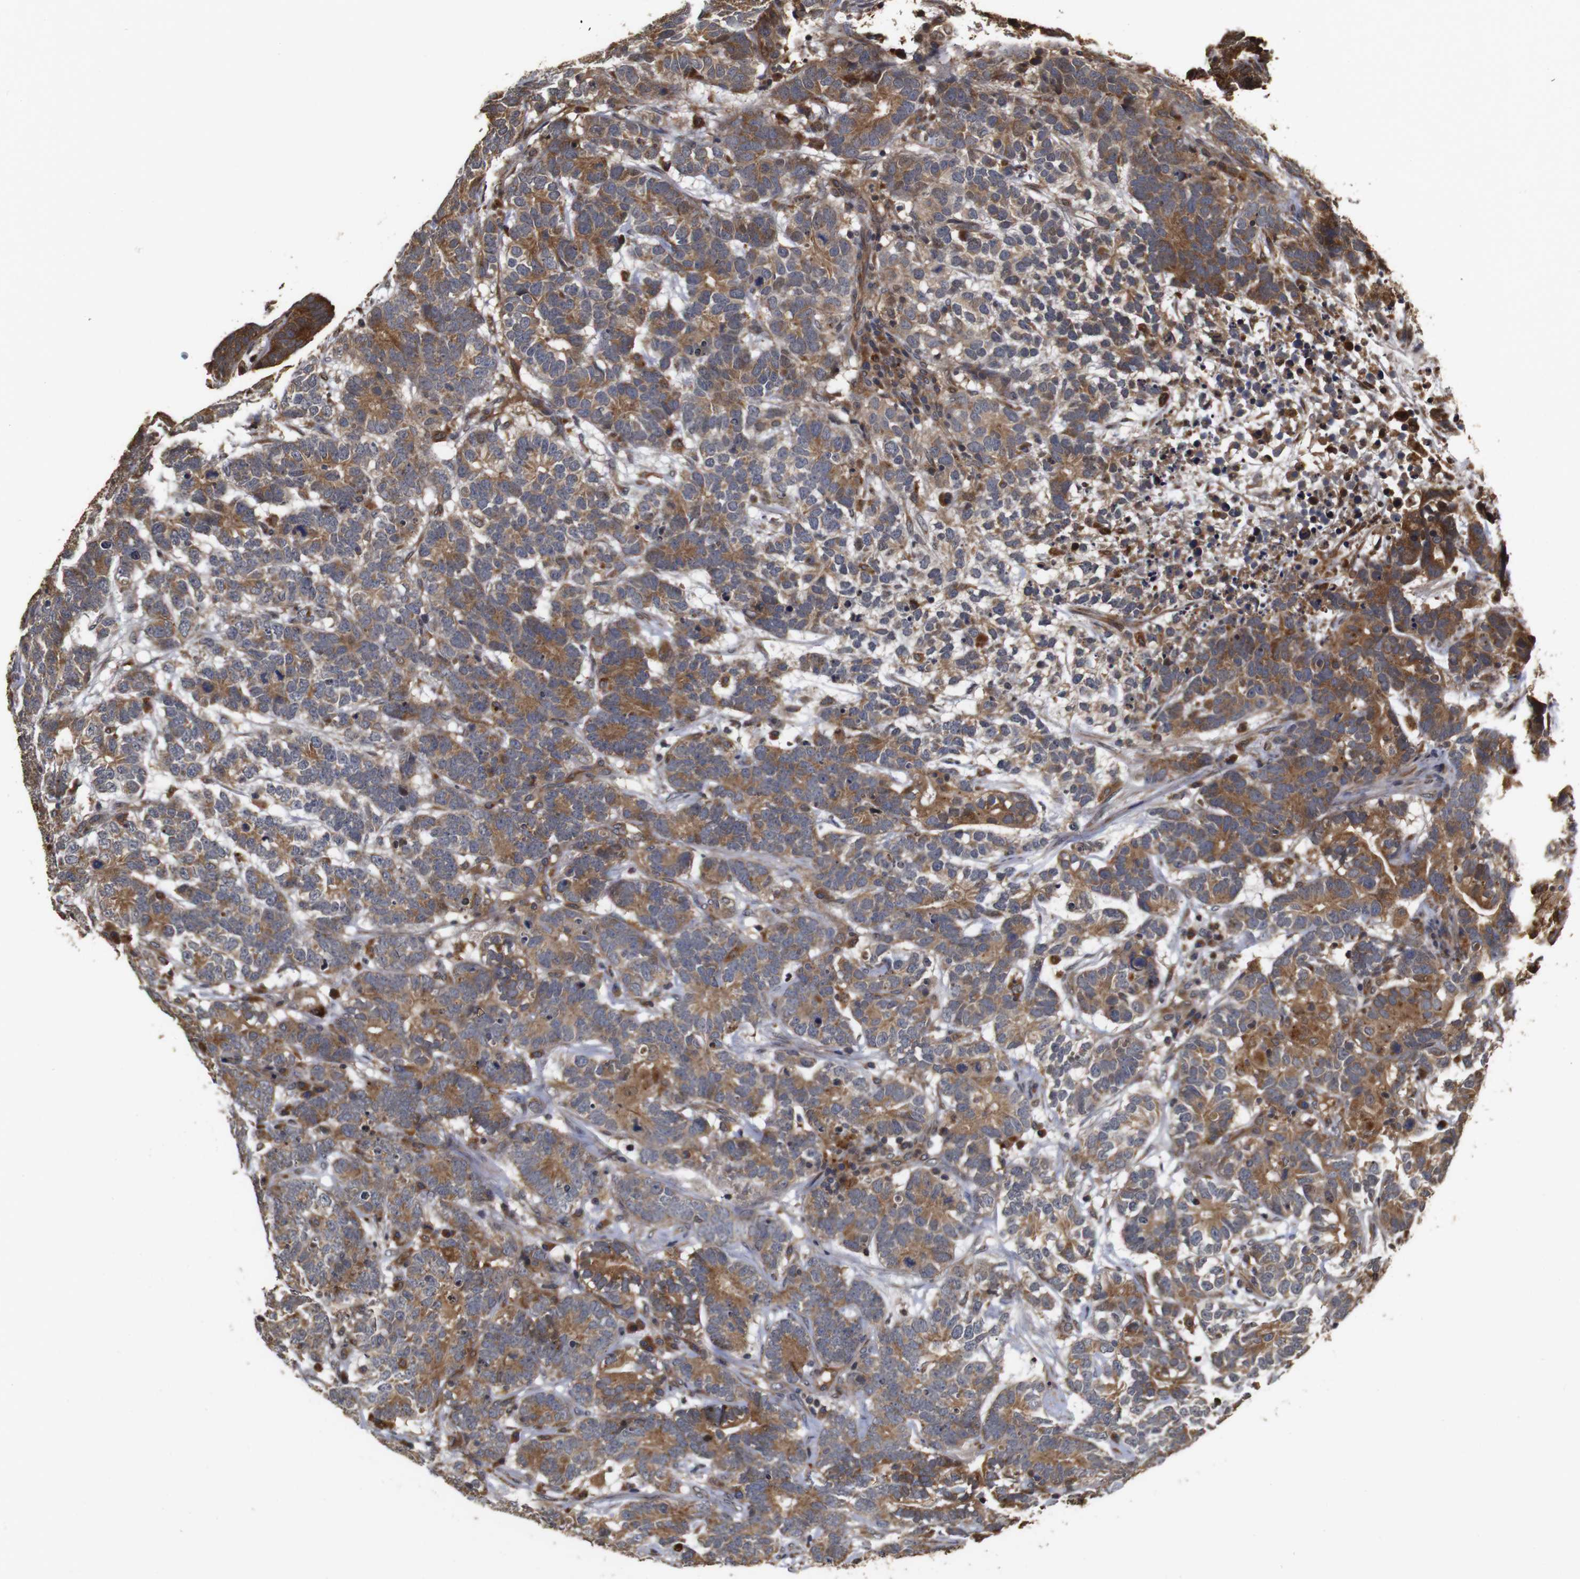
{"staining": {"intensity": "moderate", "quantity": ">75%", "location": "cytoplasmic/membranous"}, "tissue": "testis cancer", "cell_type": "Tumor cells", "image_type": "cancer", "snomed": [{"axis": "morphology", "description": "Carcinoma, Embryonal, NOS"}, {"axis": "topography", "description": "Testis"}], "caption": "Testis cancer (embryonal carcinoma) stained with DAB immunohistochemistry demonstrates medium levels of moderate cytoplasmic/membranous positivity in about >75% of tumor cells.", "gene": "PTPN14", "patient": {"sex": "male", "age": 26}}